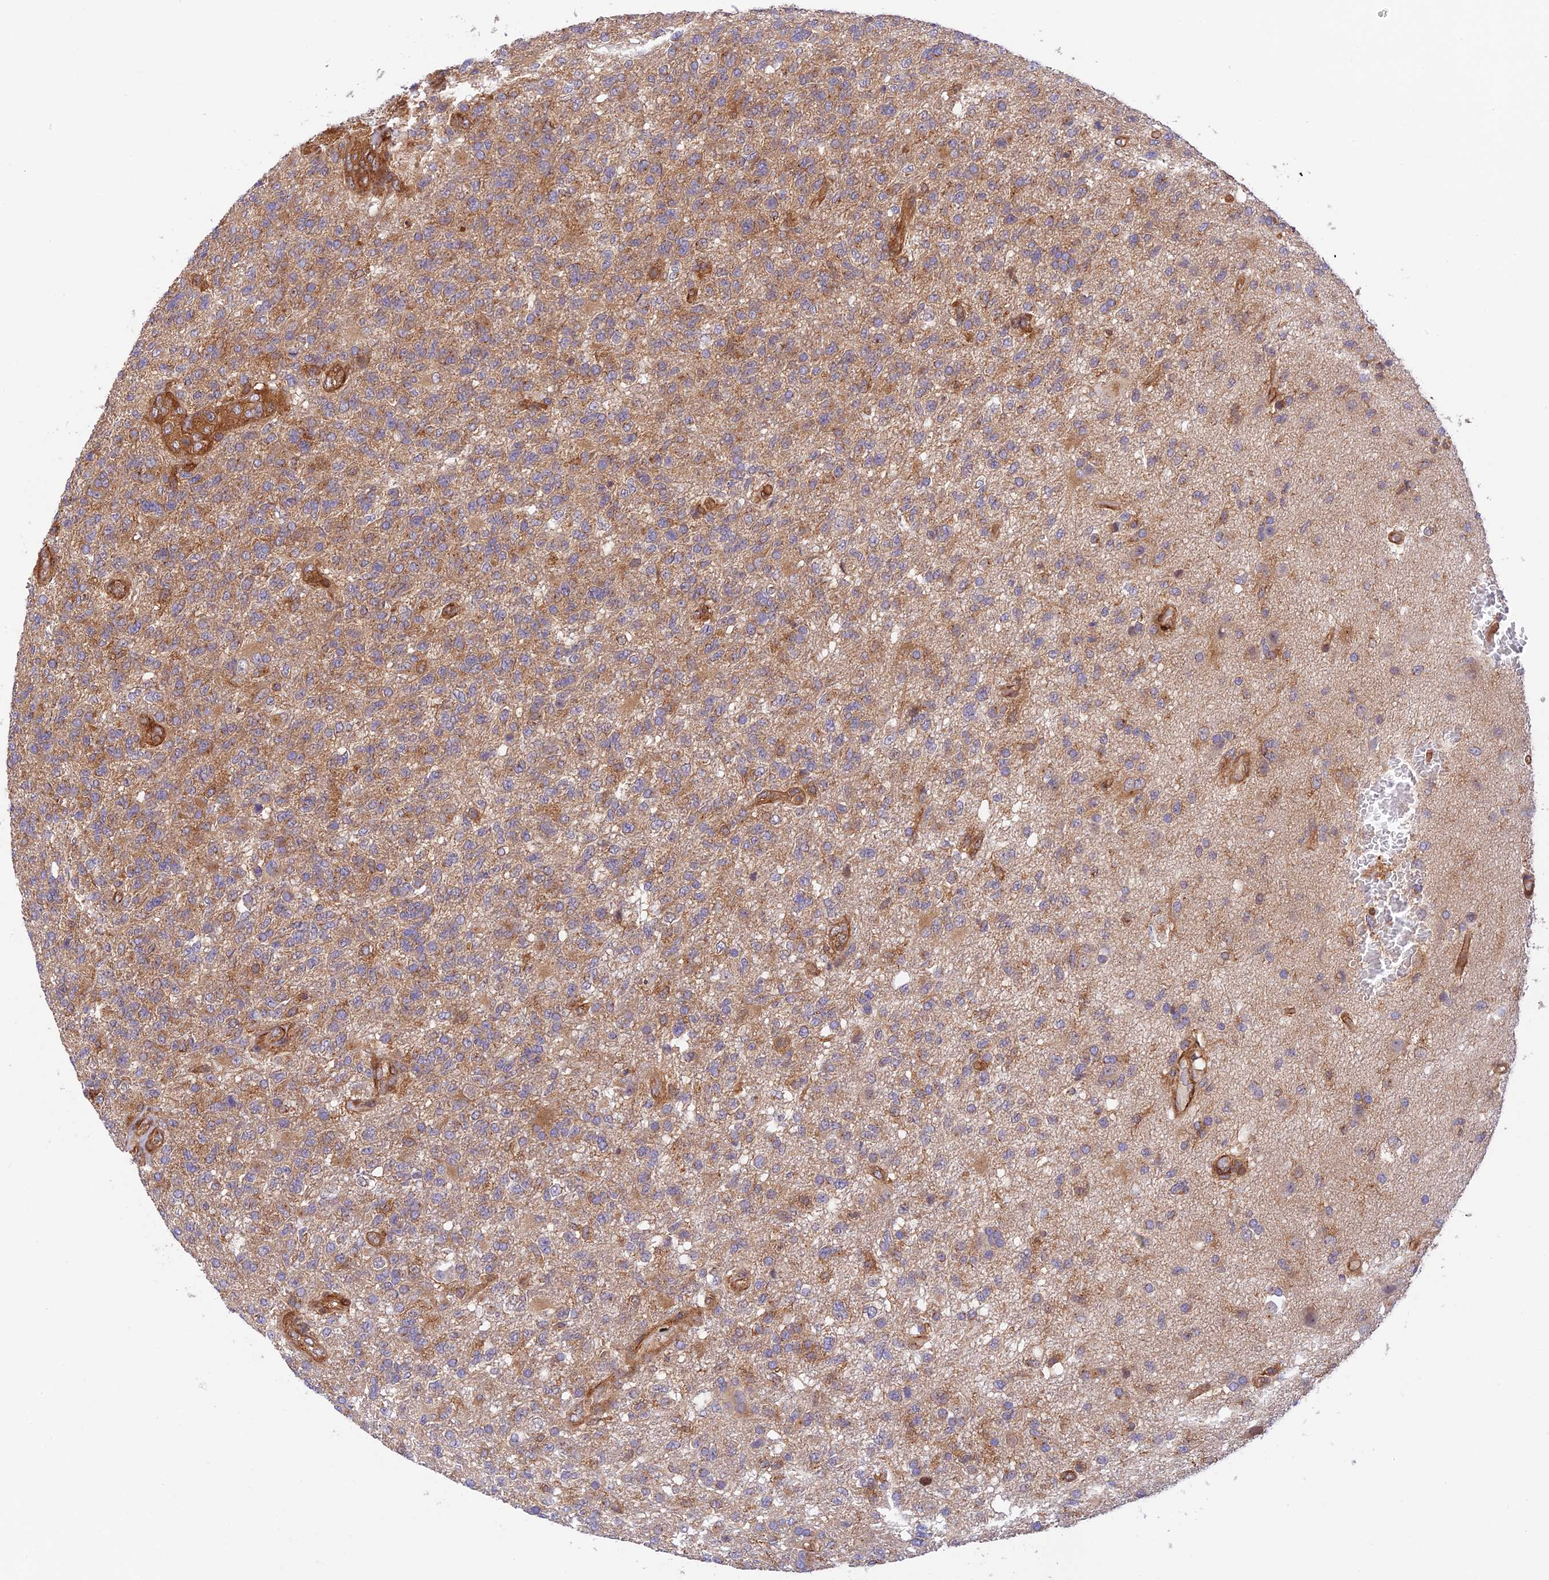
{"staining": {"intensity": "moderate", "quantity": ">75%", "location": "cytoplasmic/membranous"}, "tissue": "glioma", "cell_type": "Tumor cells", "image_type": "cancer", "snomed": [{"axis": "morphology", "description": "Glioma, malignant, High grade"}, {"axis": "topography", "description": "Brain"}], "caption": "Immunohistochemistry (IHC) micrograph of neoplastic tissue: human high-grade glioma (malignant) stained using immunohistochemistry exhibits medium levels of moderate protein expression localized specifically in the cytoplasmic/membranous of tumor cells, appearing as a cytoplasmic/membranous brown color.", "gene": "EVI5L", "patient": {"sex": "male", "age": 56}}